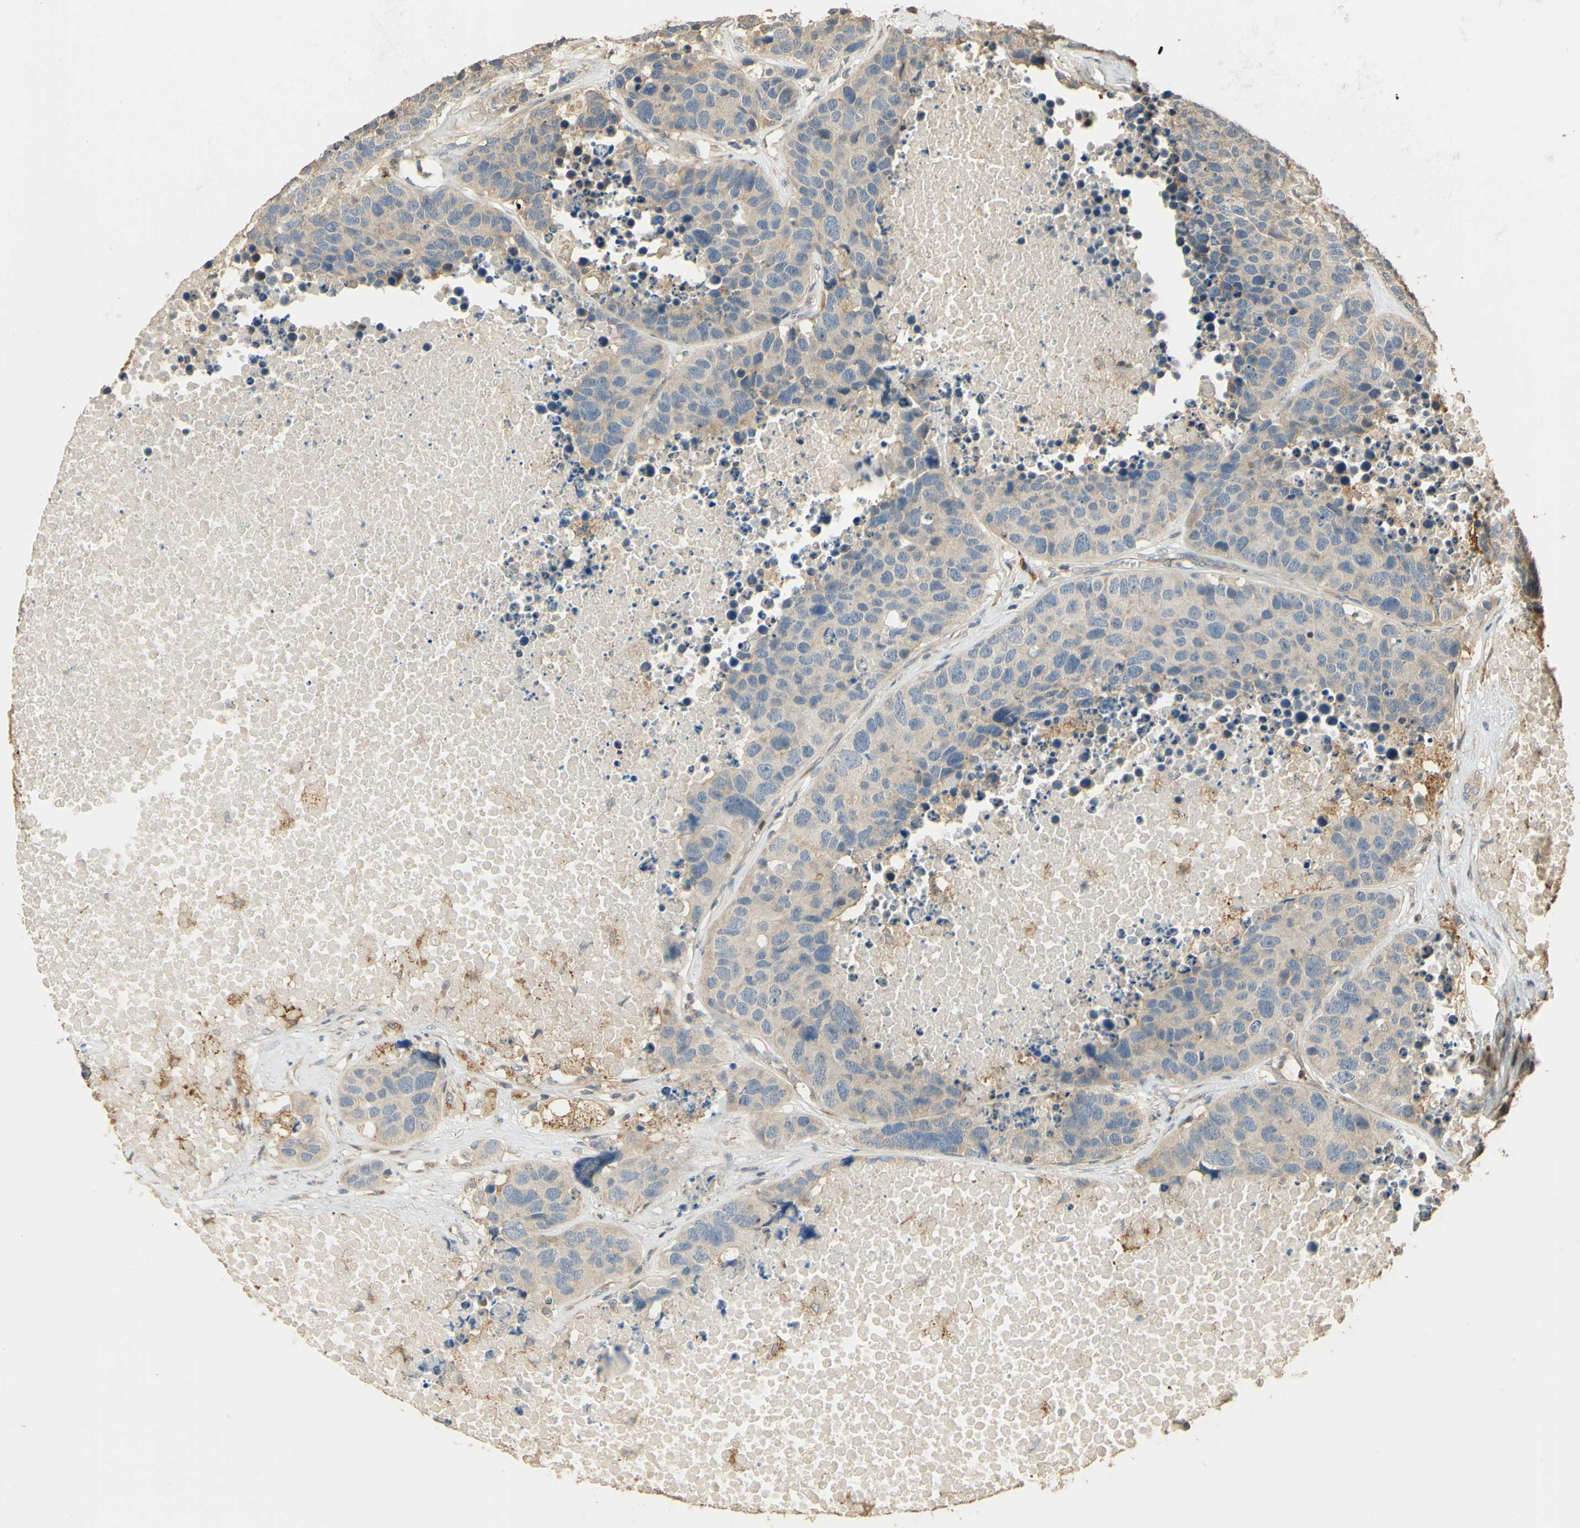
{"staining": {"intensity": "weak", "quantity": ">75%", "location": "cytoplasmic/membranous"}, "tissue": "carcinoid", "cell_type": "Tumor cells", "image_type": "cancer", "snomed": [{"axis": "morphology", "description": "Carcinoid, malignant, NOS"}, {"axis": "topography", "description": "Lung"}], "caption": "Carcinoid stained for a protein exhibits weak cytoplasmic/membranous positivity in tumor cells.", "gene": "AGER", "patient": {"sex": "male", "age": 60}}